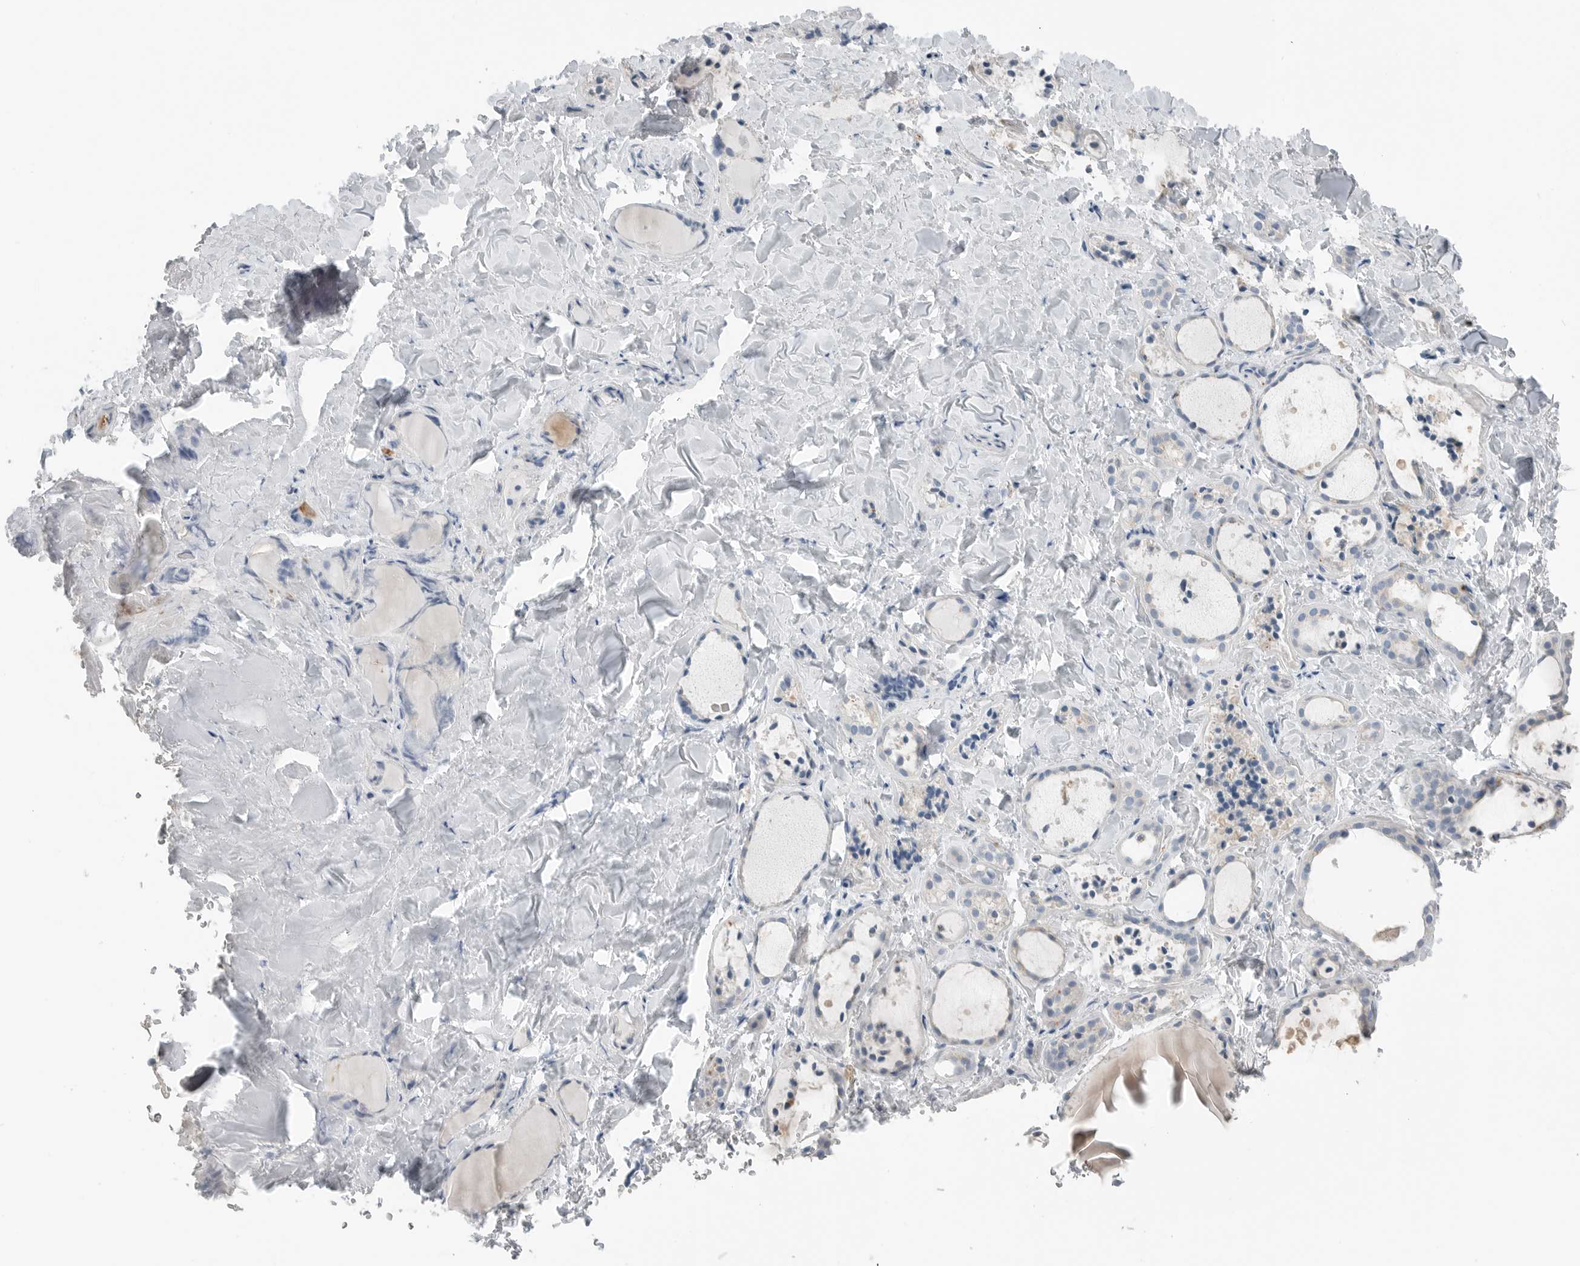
{"staining": {"intensity": "negative", "quantity": "none", "location": "none"}, "tissue": "thyroid gland", "cell_type": "Glandular cells", "image_type": "normal", "snomed": [{"axis": "morphology", "description": "Normal tissue, NOS"}, {"axis": "topography", "description": "Thyroid gland"}], "caption": "Immunohistochemistry photomicrograph of unremarkable thyroid gland stained for a protein (brown), which displays no expression in glandular cells.", "gene": "SERPINB7", "patient": {"sex": "female", "age": 44}}